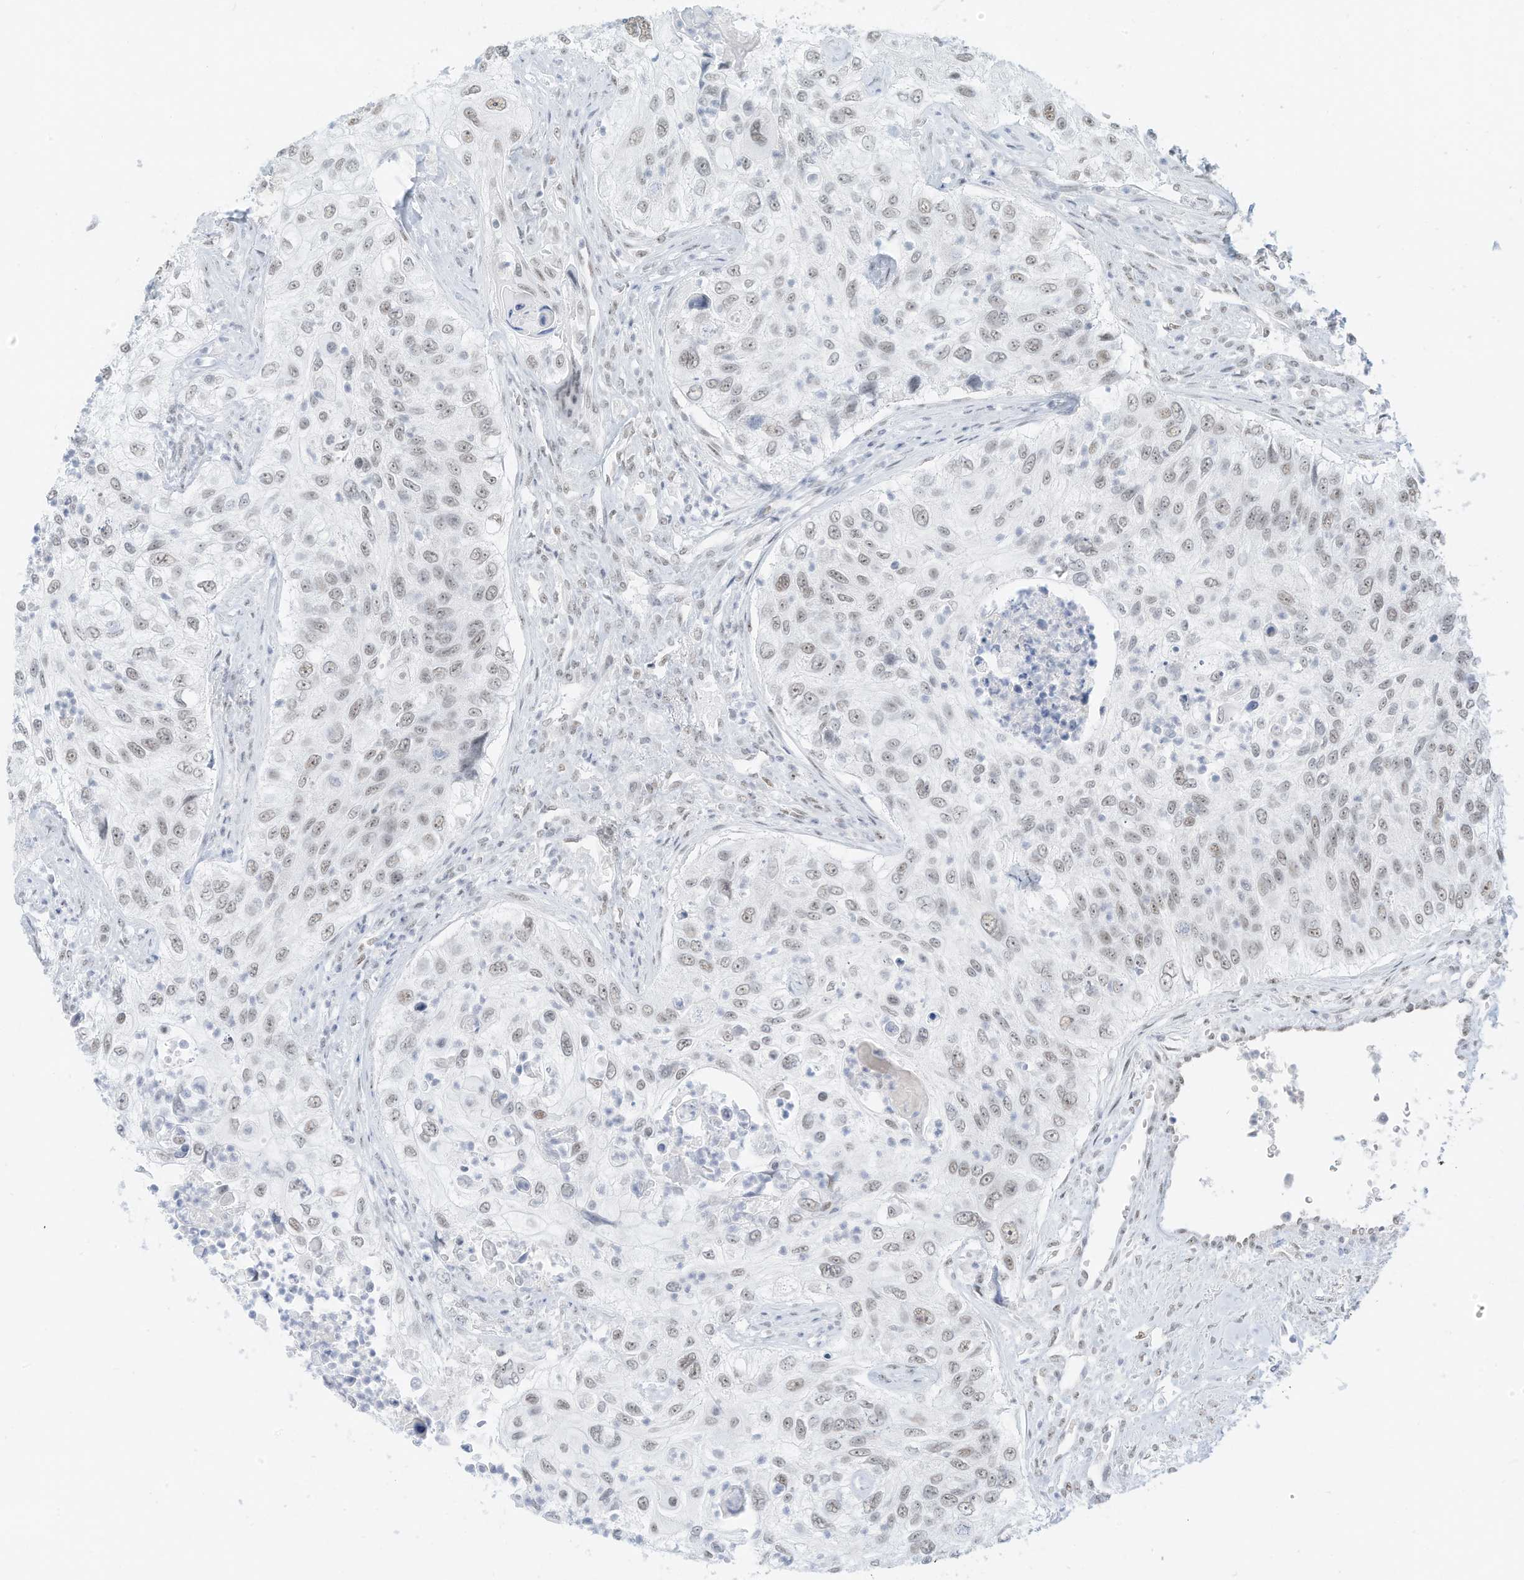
{"staining": {"intensity": "weak", "quantity": "25%-75%", "location": "nuclear"}, "tissue": "urothelial cancer", "cell_type": "Tumor cells", "image_type": "cancer", "snomed": [{"axis": "morphology", "description": "Urothelial carcinoma, High grade"}, {"axis": "topography", "description": "Urinary bladder"}], "caption": "Urothelial carcinoma (high-grade) stained with DAB IHC exhibits low levels of weak nuclear expression in approximately 25%-75% of tumor cells.", "gene": "PGC", "patient": {"sex": "female", "age": 60}}